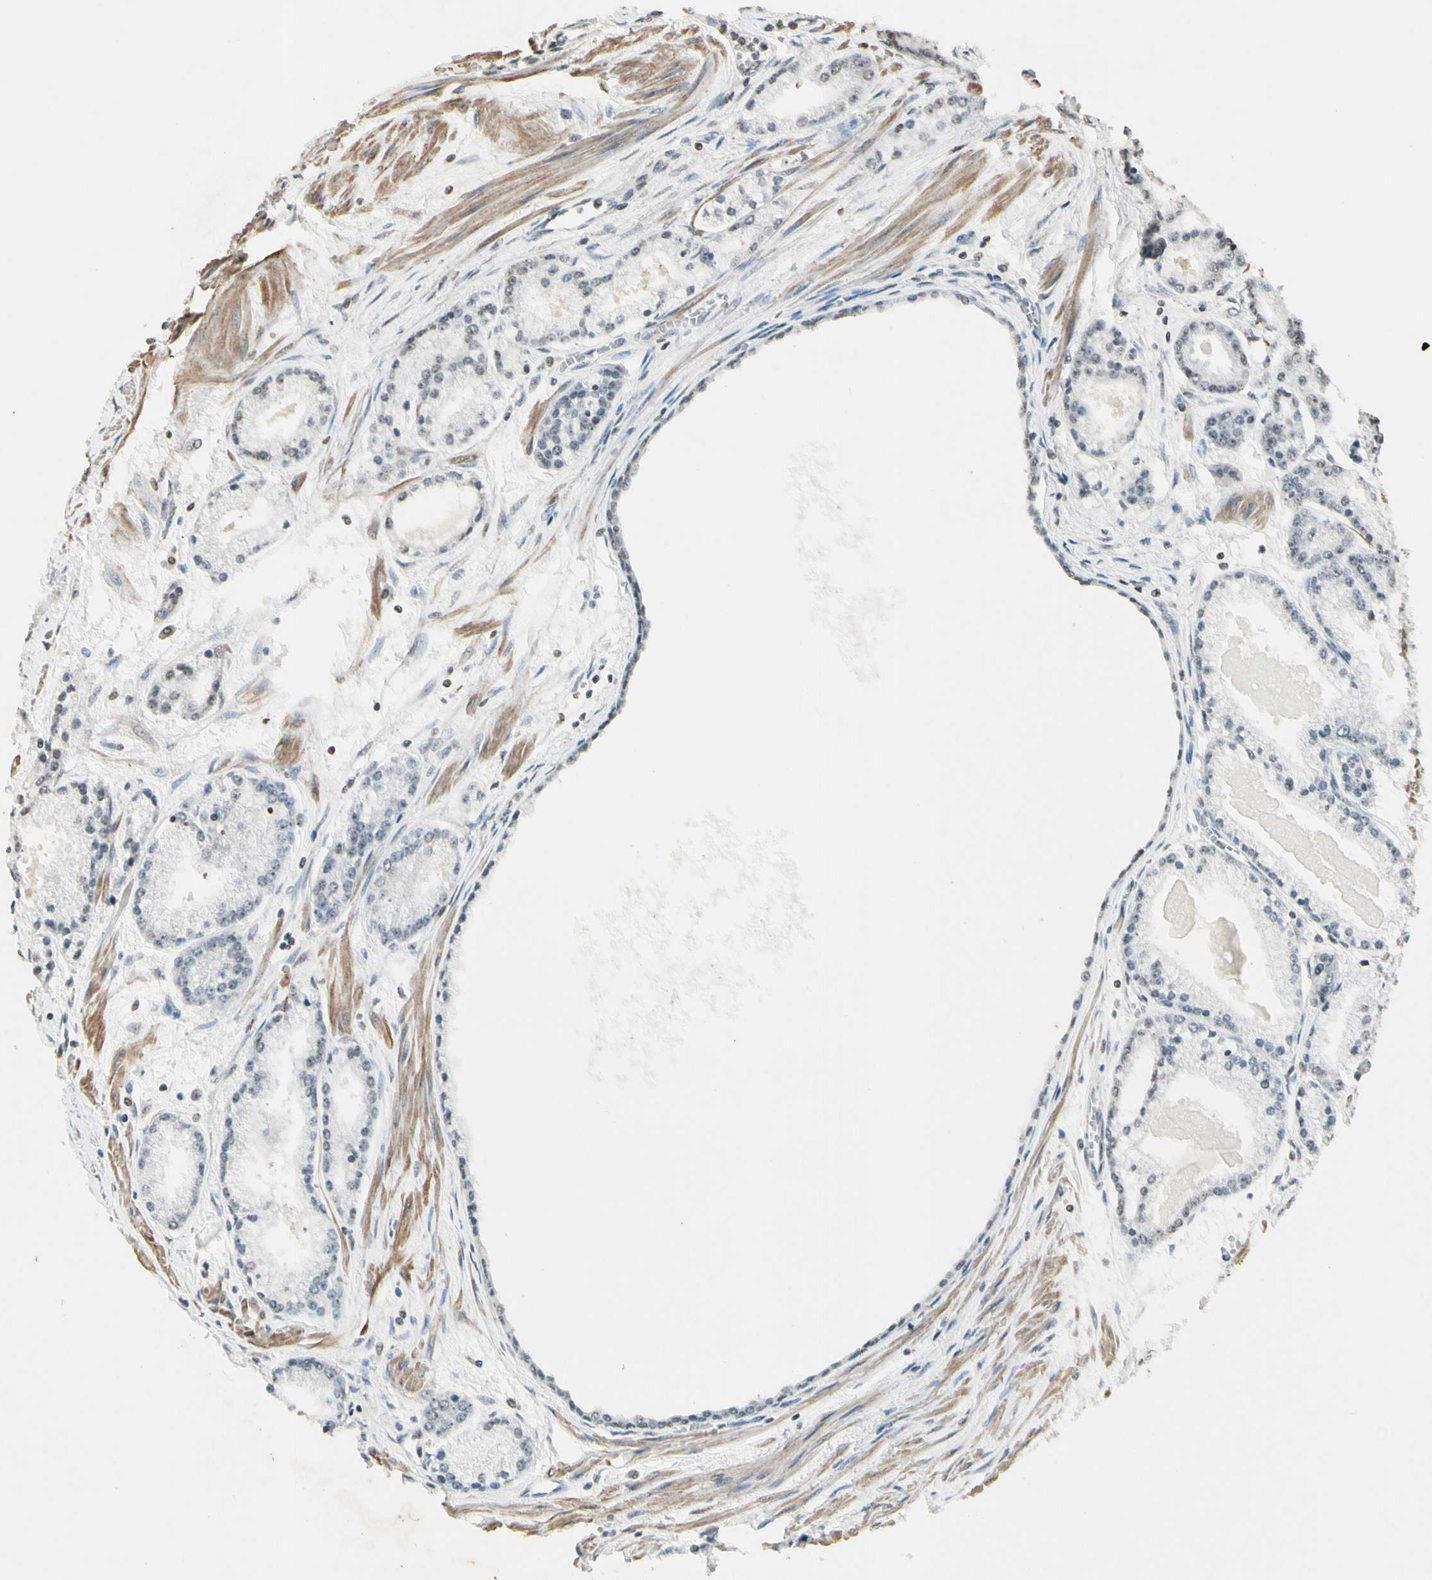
{"staining": {"intensity": "weak", "quantity": "<25%", "location": "nuclear"}, "tissue": "prostate cancer", "cell_type": "Tumor cells", "image_type": "cancer", "snomed": [{"axis": "morphology", "description": "Adenocarcinoma, High grade"}, {"axis": "topography", "description": "Prostate"}], "caption": "Human high-grade adenocarcinoma (prostate) stained for a protein using IHC exhibits no positivity in tumor cells.", "gene": "TOP1", "patient": {"sex": "male", "age": 61}}